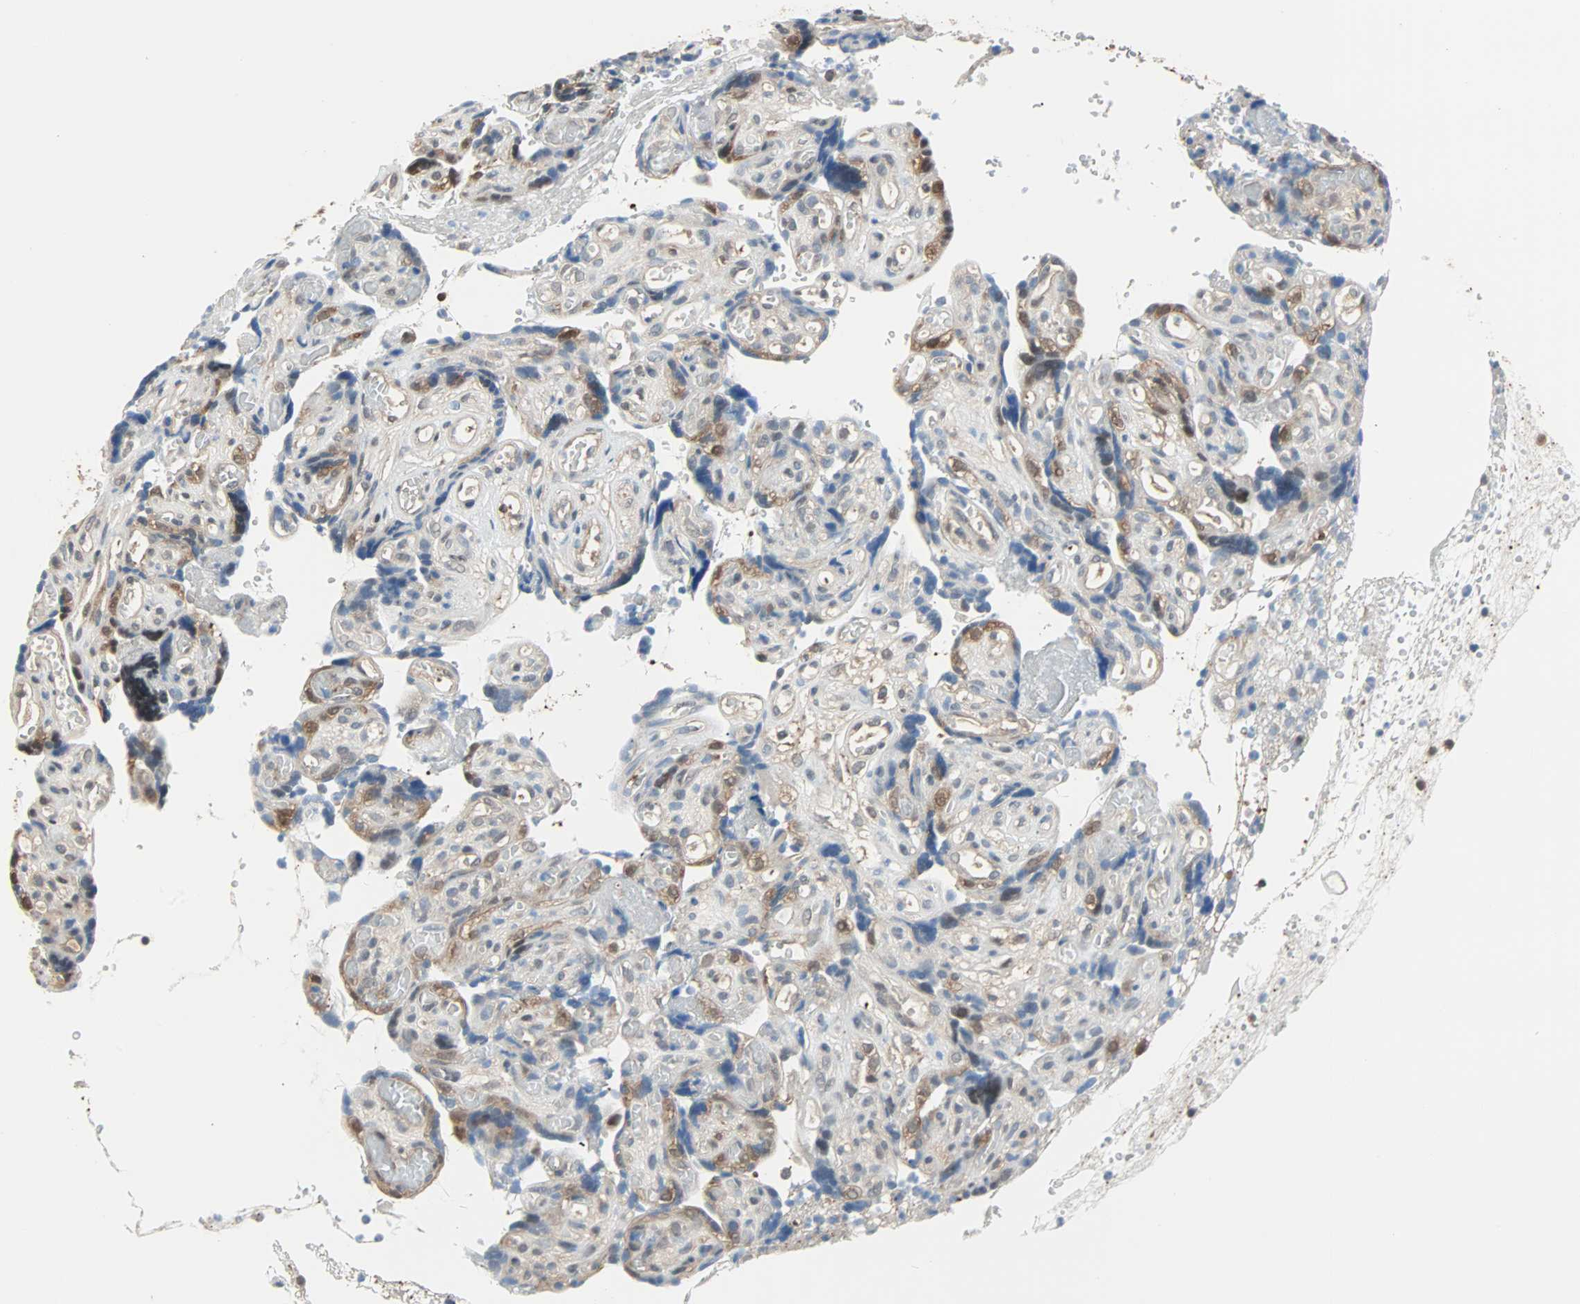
{"staining": {"intensity": "moderate", "quantity": ">75%", "location": "cytoplasmic/membranous"}, "tissue": "placenta", "cell_type": "Decidual cells", "image_type": "normal", "snomed": [{"axis": "morphology", "description": "Normal tissue, NOS"}, {"axis": "topography", "description": "Placenta"}], "caption": "Immunohistochemical staining of benign placenta displays moderate cytoplasmic/membranous protein expression in about >75% of decidual cells.", "gene": "PRDX1", "patient": {"sex": "female", "age": 30}}